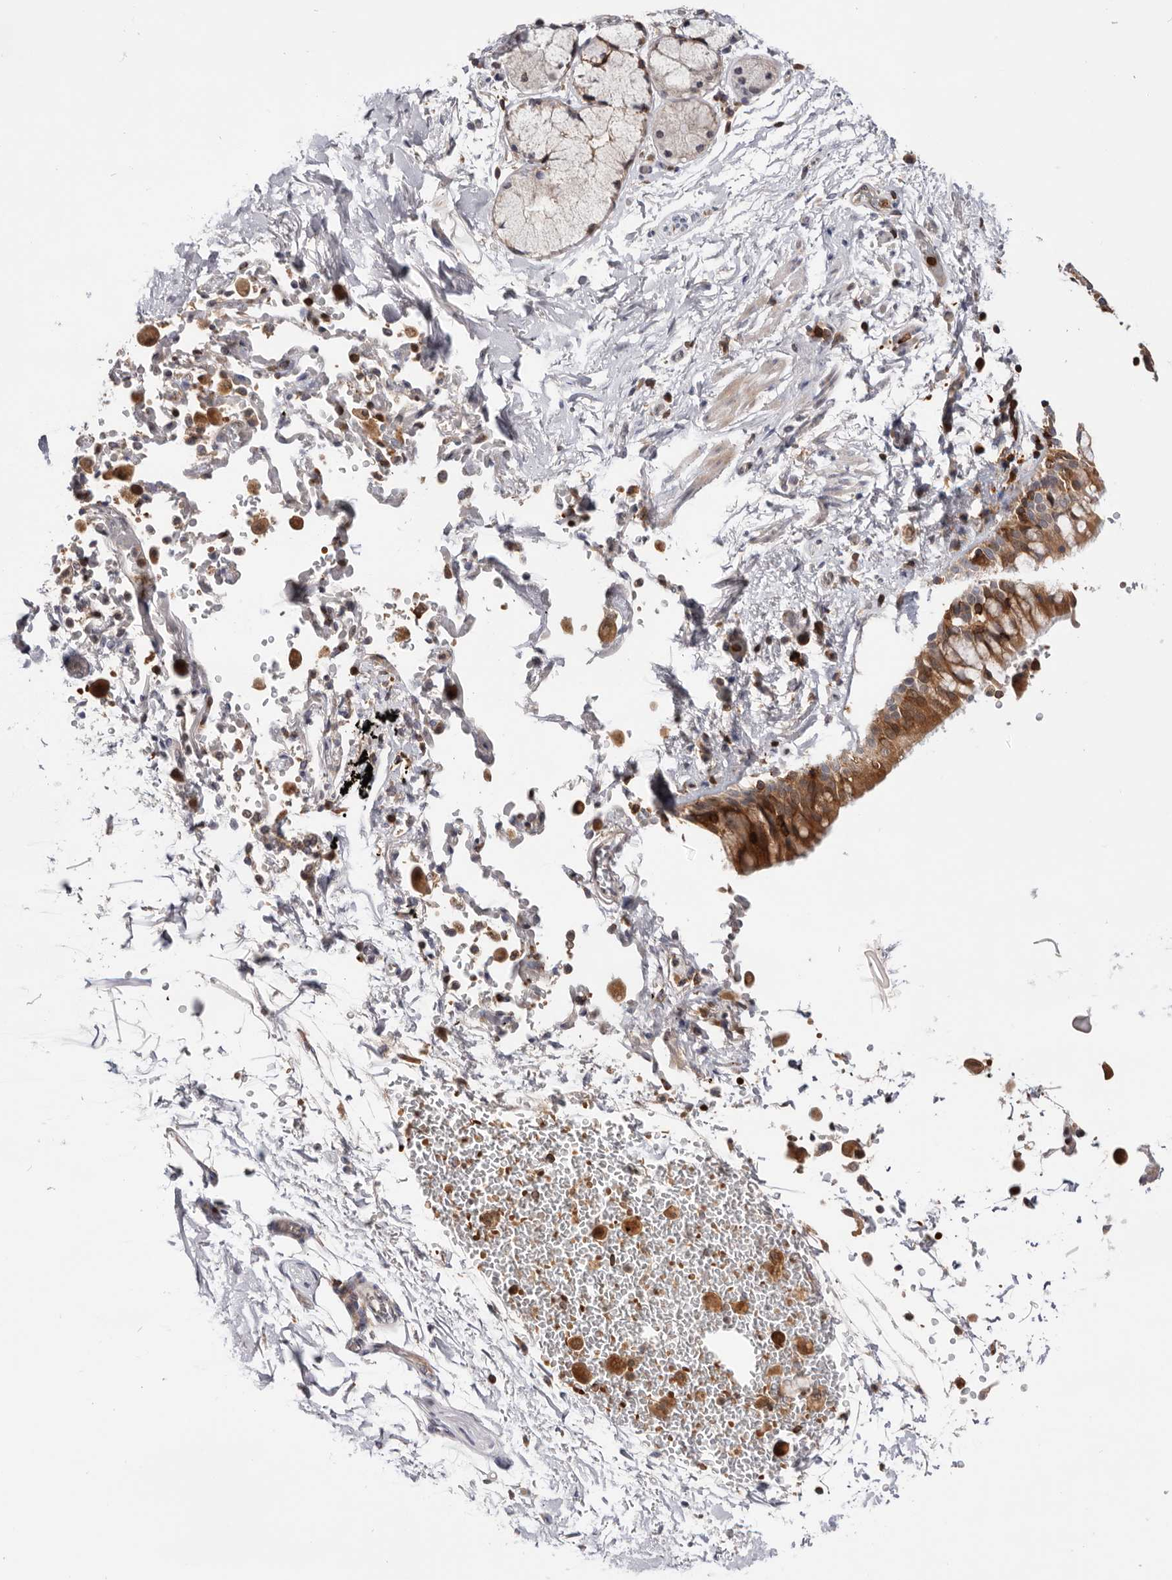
{"staining": {"intensity": "moderate", "quantity": ">75%", "location": "cytoplasmic/membranous"}, "tissue": "bronchus", "cell_type": "Respiratory epithelial cells", "image_type": "normal", "snomed": [{"axis": "morphology", "description": "Normal tissue, NOS"}, {"axis": "morphology", "description": "Inflammation, NOS"}, {"axis": "topography", "description": "Cartilage tissue"}, {"axis": "topography", "description": "Bronchus"}, {"axis": "topography", "description": "Lung"}], "caption": "Bronchus stained for a protein shows moderate cytoplasmic/membranous positivity in respiratory epithelial cells. (DAB (3,3'-diaminobenzidine) IHC, brown staining for protein, blue staining for nuclei).", "gene": "RNF213", "patient": {"sex": "female", "age": 64}}